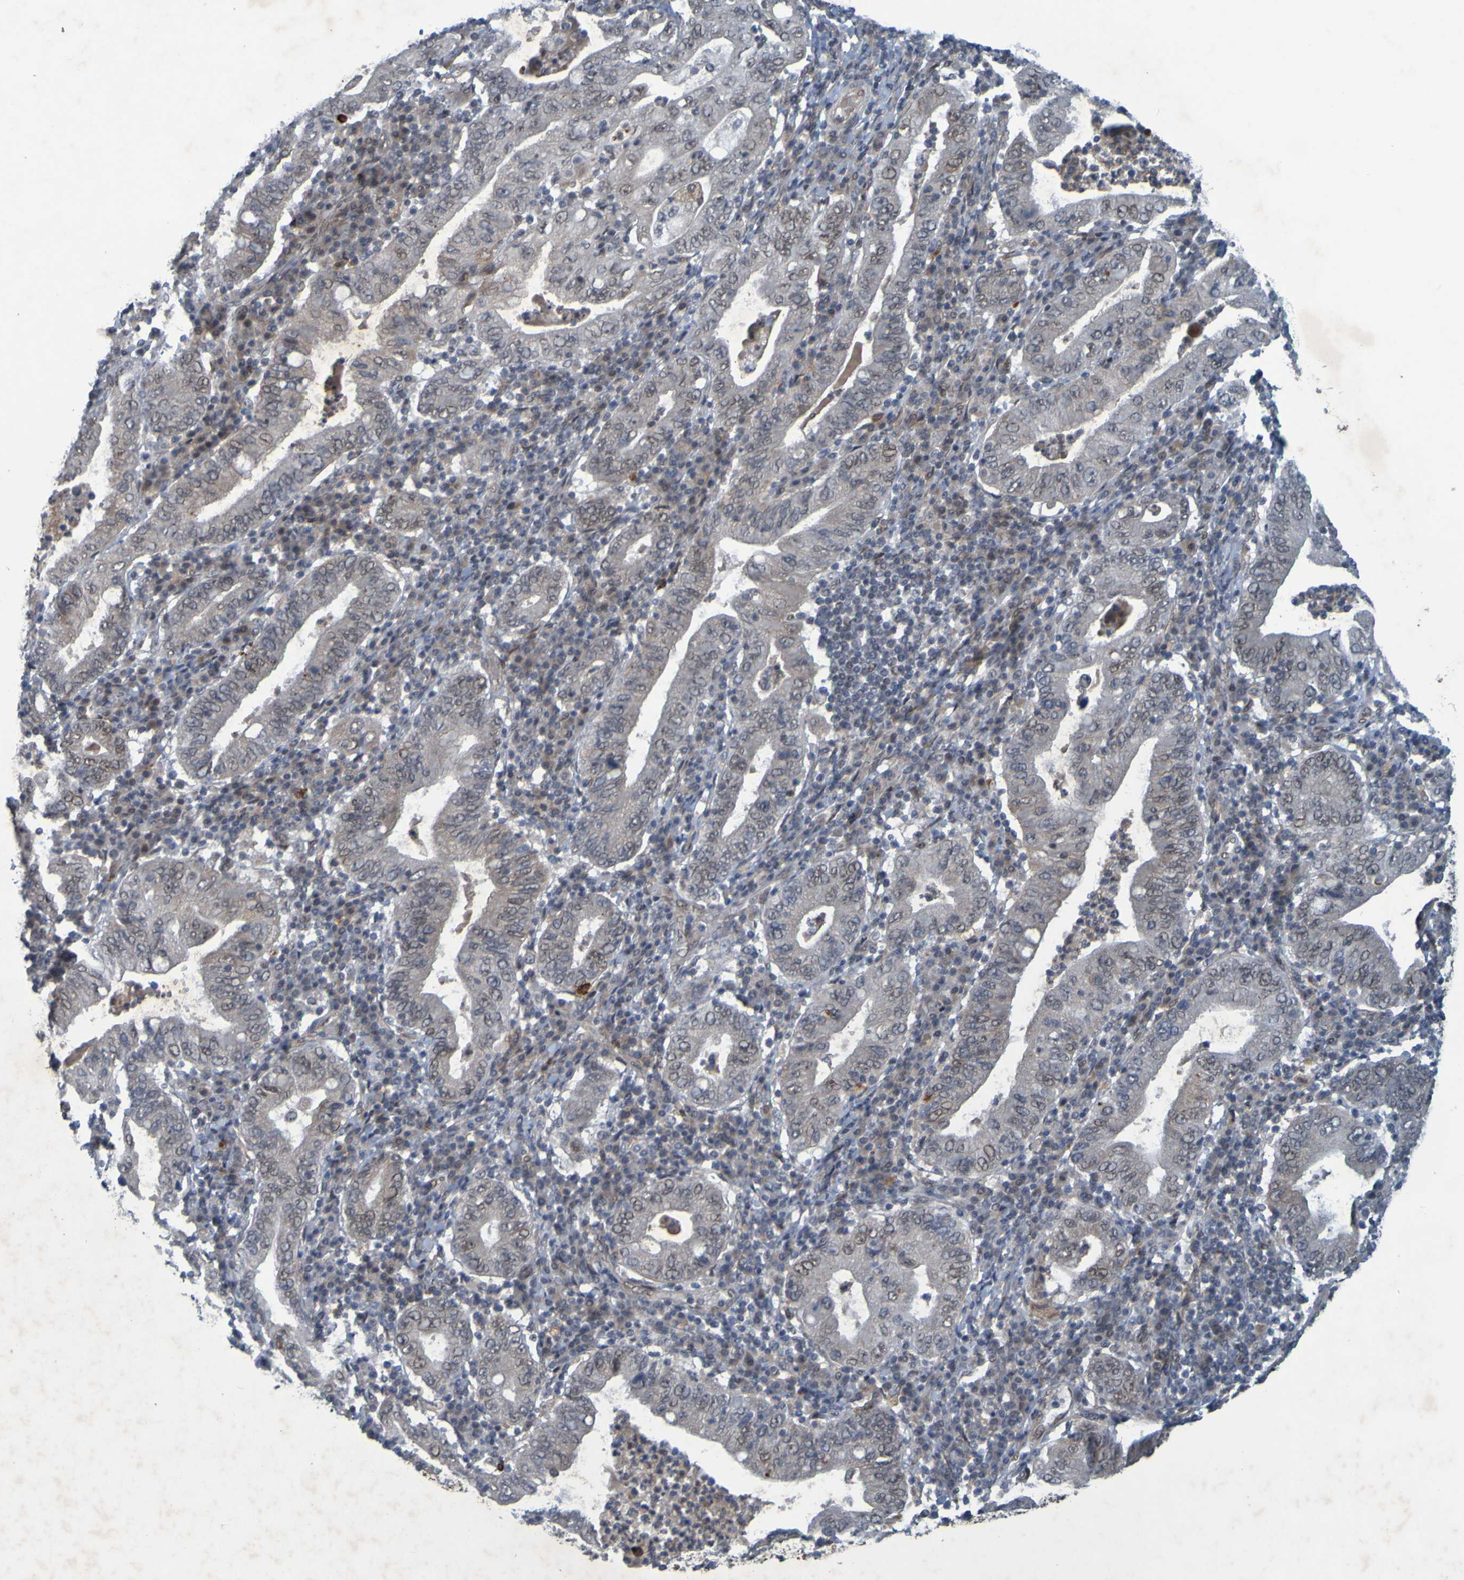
{"staining": {"intensity": "weak", "quantity": "25%-75%", "location": "nuclear"}, "tissue": "stomach cancer", "cell_type": "Tumor cells", "image_type": "cancer", "snomed": [{"axis": "morphology", "description": "Normal tissue, NOS"}, {"axis": "morphology", "description": "Adenocarcinoma, NOS"}, {"axis": "topography", "description": "Esophagus"}, {"axis": "topography", "description": "Stomach, upper"}, {"axis": "topography", "description": "Peripheral nerve tissue"}], "caption": "Protein staining reveals weak nuclear staining in approximately 25%-75% of tumor cells in stomach cancer. (Brightfield microscopy of DAB IHC at high magnification).", "gene": "MCPH1", "patient": {"sex": "male", "age": 62}}